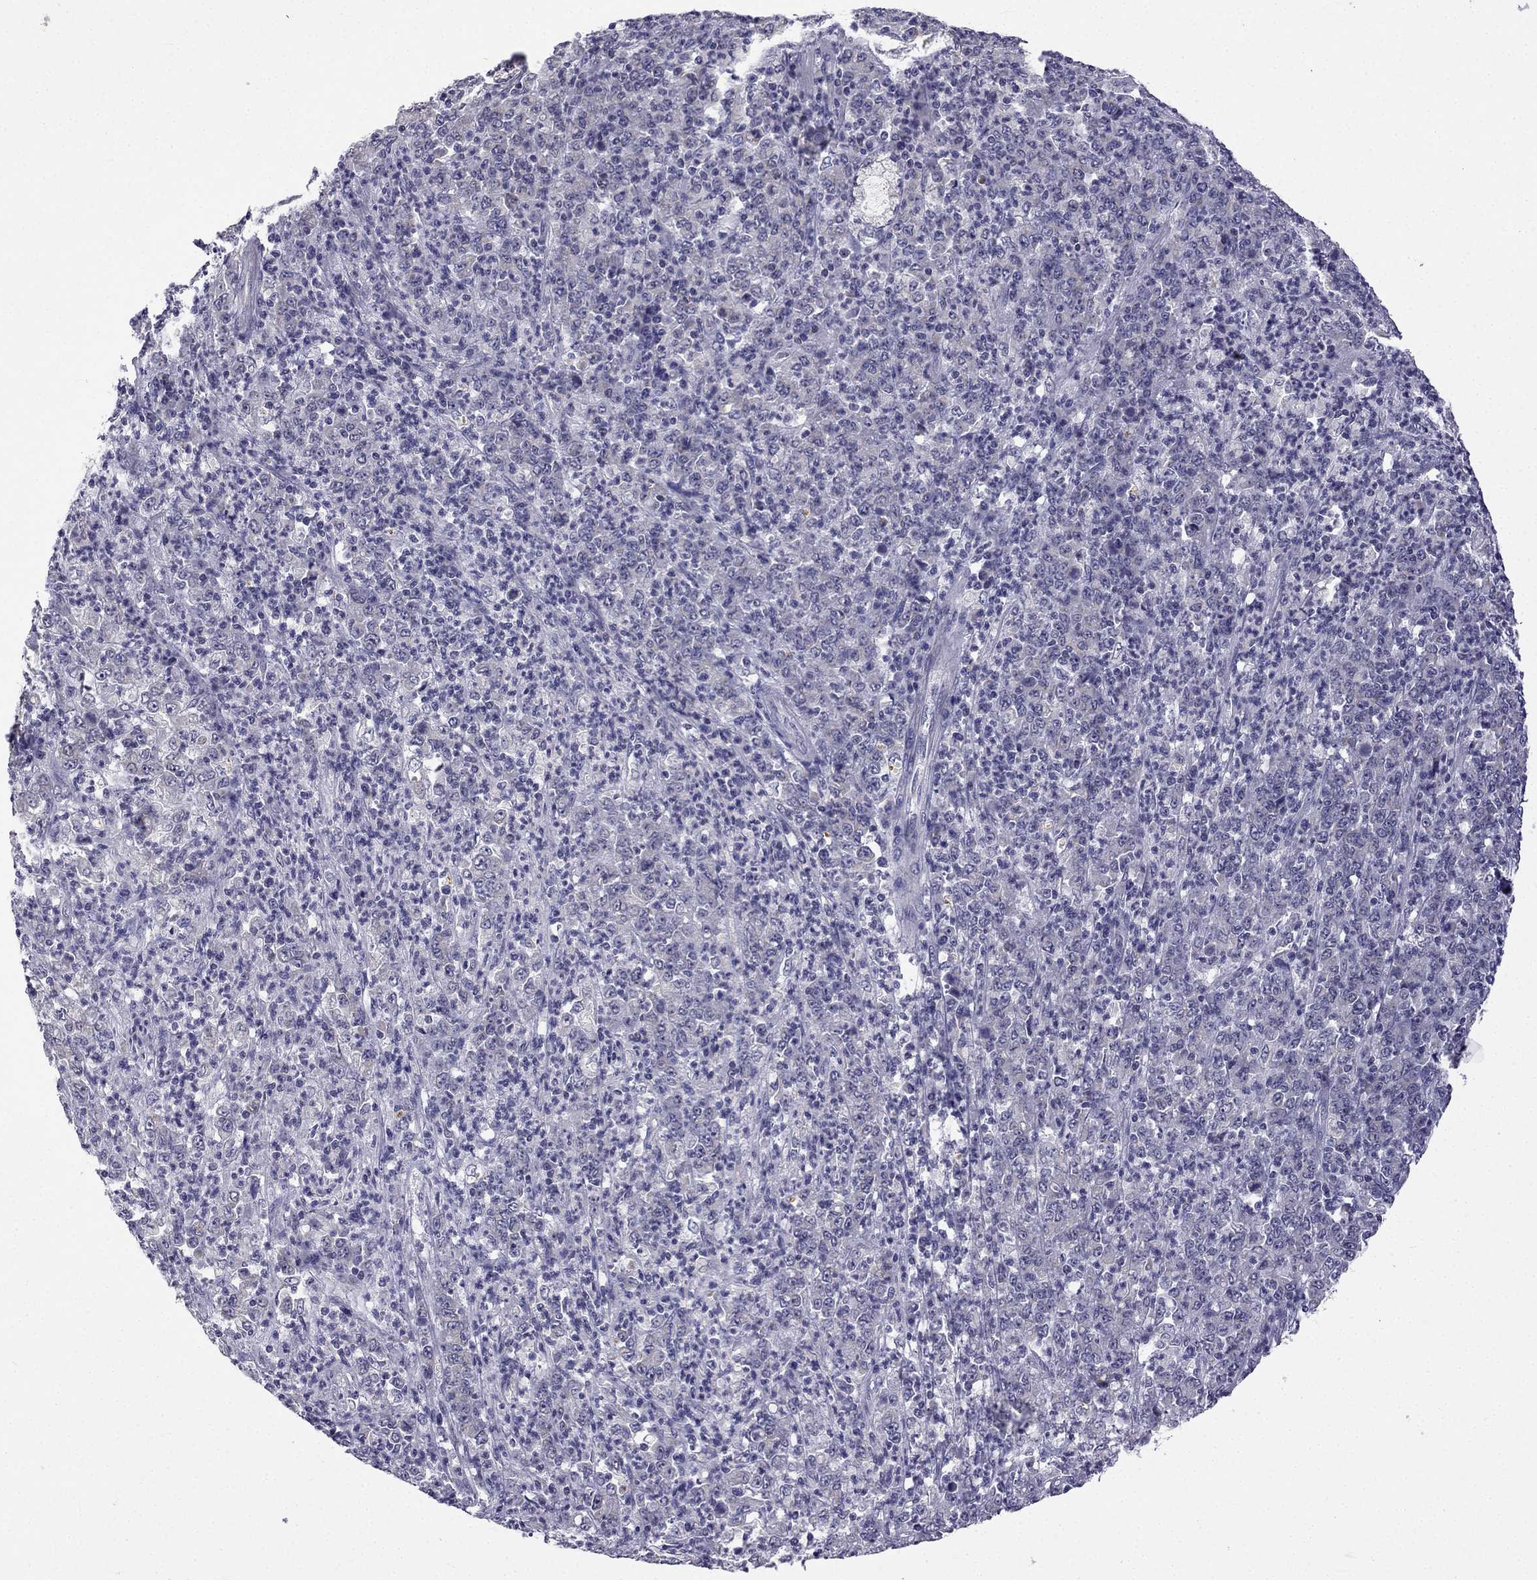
{"staining": {"intensity": "negative", "quantity": "none", "location": "none"}, "tissue": "stomach cancer", "cell_type": "Tumor cells", "image_type": "cancer", "snomed": [{"axis": "morphology", "description": "Adenocarcinoma, NOS"}, {"axis": "topography", "description": "Stomach, lower"}], "caption": "Tumor cells show no significant staining in stomach cancer (adenocarcinoma).", "gene": "C5orf49", "patient": {"sex": "female", "age": 71}}